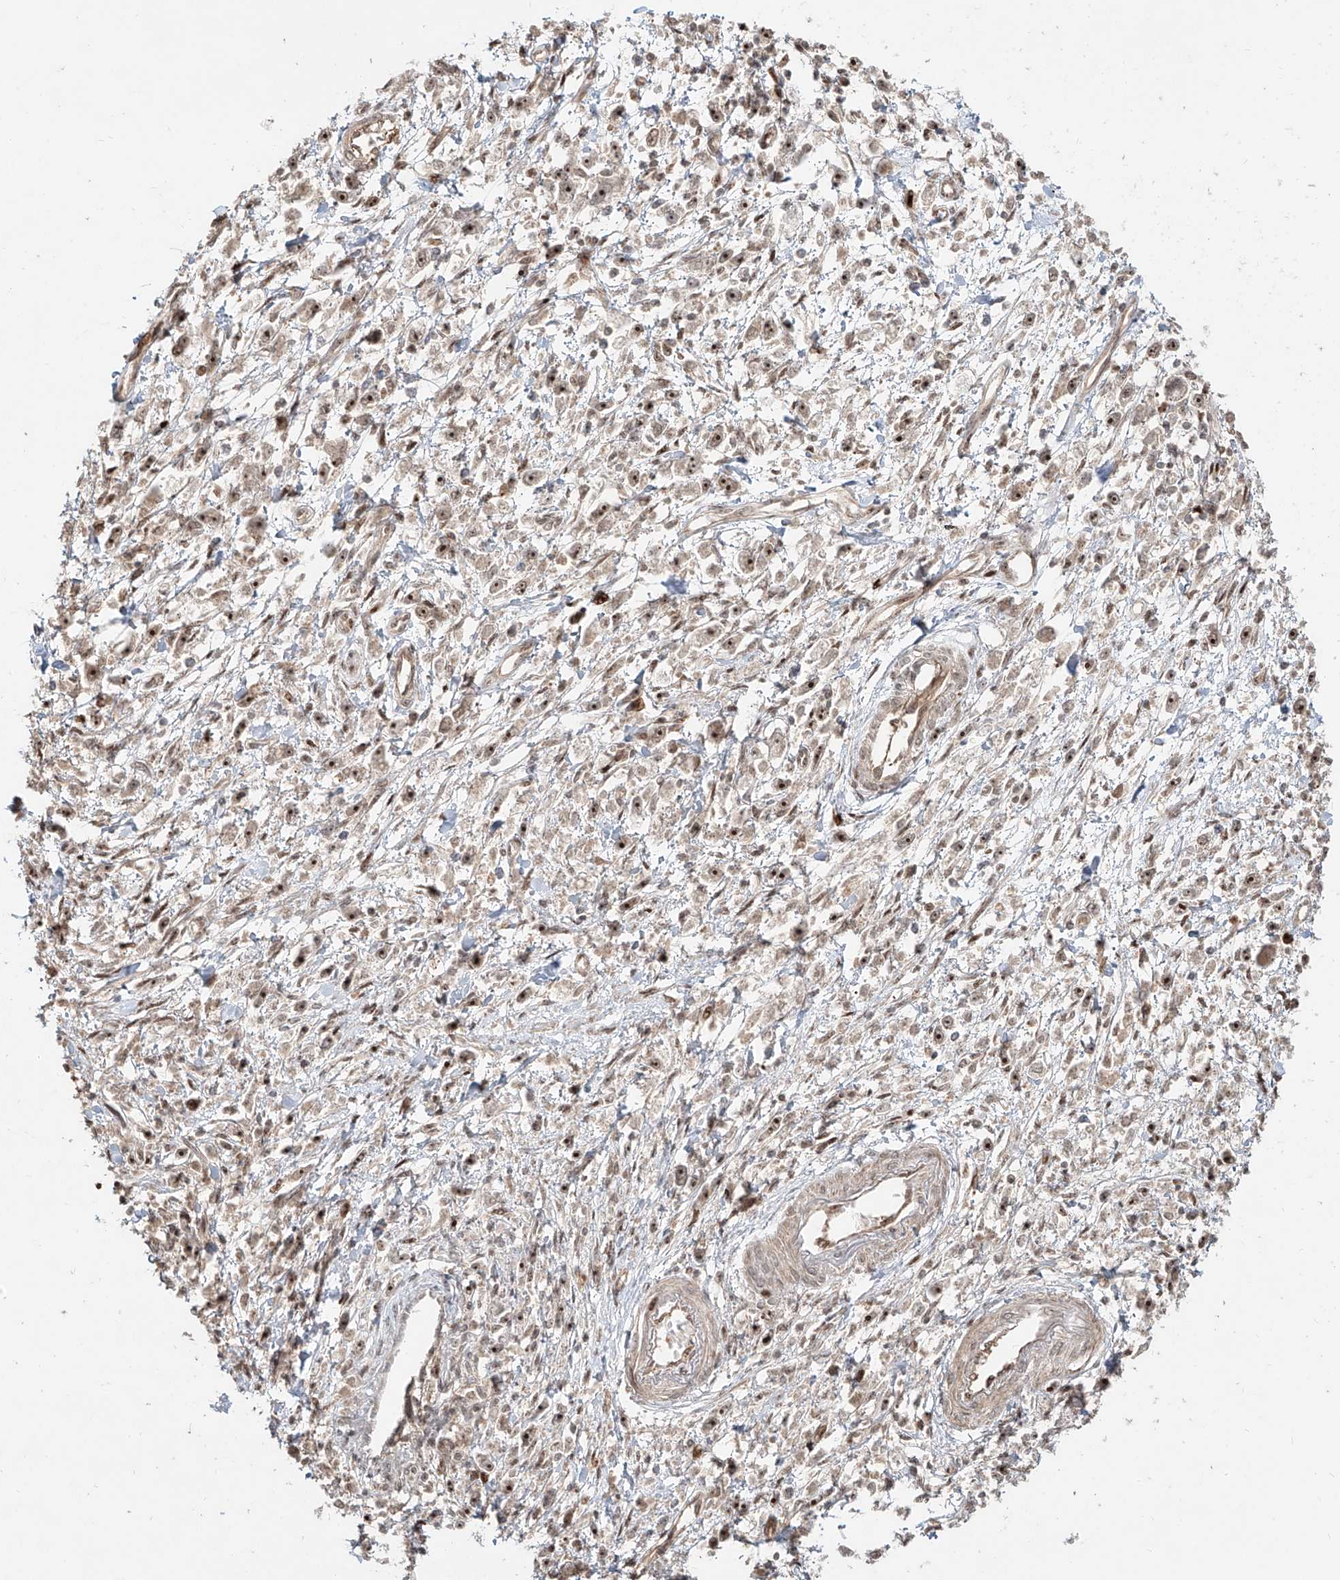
{"staining": {"intensity": "moderate", "quantity": ">75%", "location": "nuclear"}, "tissue": "stomach cancer", "cell_type": "Tumor cells", "image_type": "cancer", "snomed": [{"axis": "morphology", "description": "Adenocarcinoma, NOS"}, {"axis": "topography", "description": "Stomach"}], "caption": "Adenocarcinoma (stomach) stained for a protein exhibits moderate nuclear positivity in tumor cells. (DAB (3,3'-diaminobenzidine) = brown stain, brightfield microscopy at high magnification).", "gene": "ZNF710", "patient": {"sex": "female", "age": 59}}